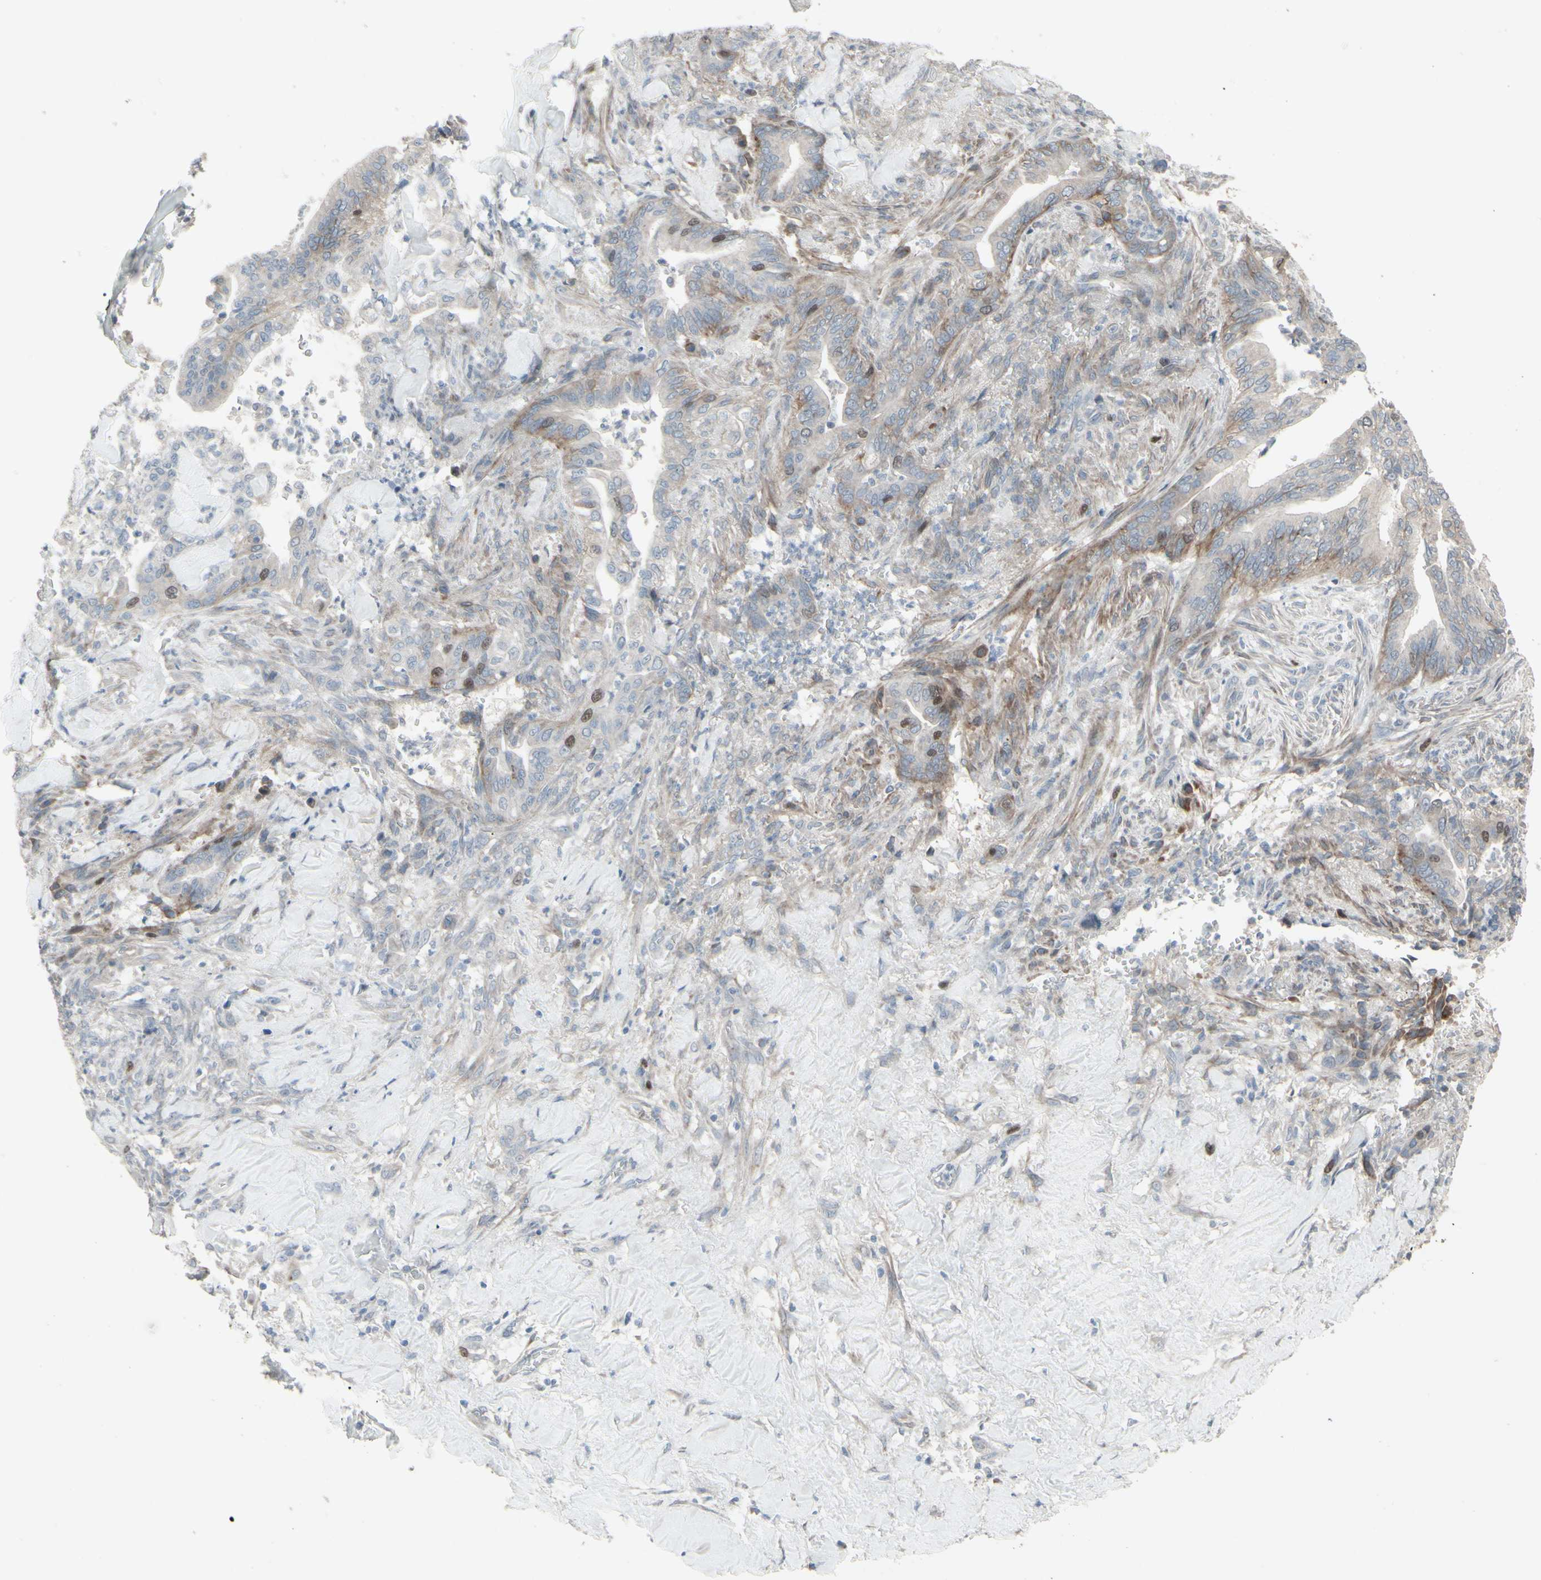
{"staining": {"intensity": "moderate", "quantity": "<25%", "location": "nuclear"}, "tissue": "liver cancer", "cell_type": "Tumor cells", "image_type": "cancer", "snomed": [{"axis": "morphology", "description": "Cholangiocarcinoma"}, {"axis": "topography", "description": "Liver"}], "caption": "Tumor cells display moderate nuclear expression in approximately <25% of cells in liver cholangiocarcinoma.", "gene": "GMNN", "patient": {"sex": "female", "age": 67}}